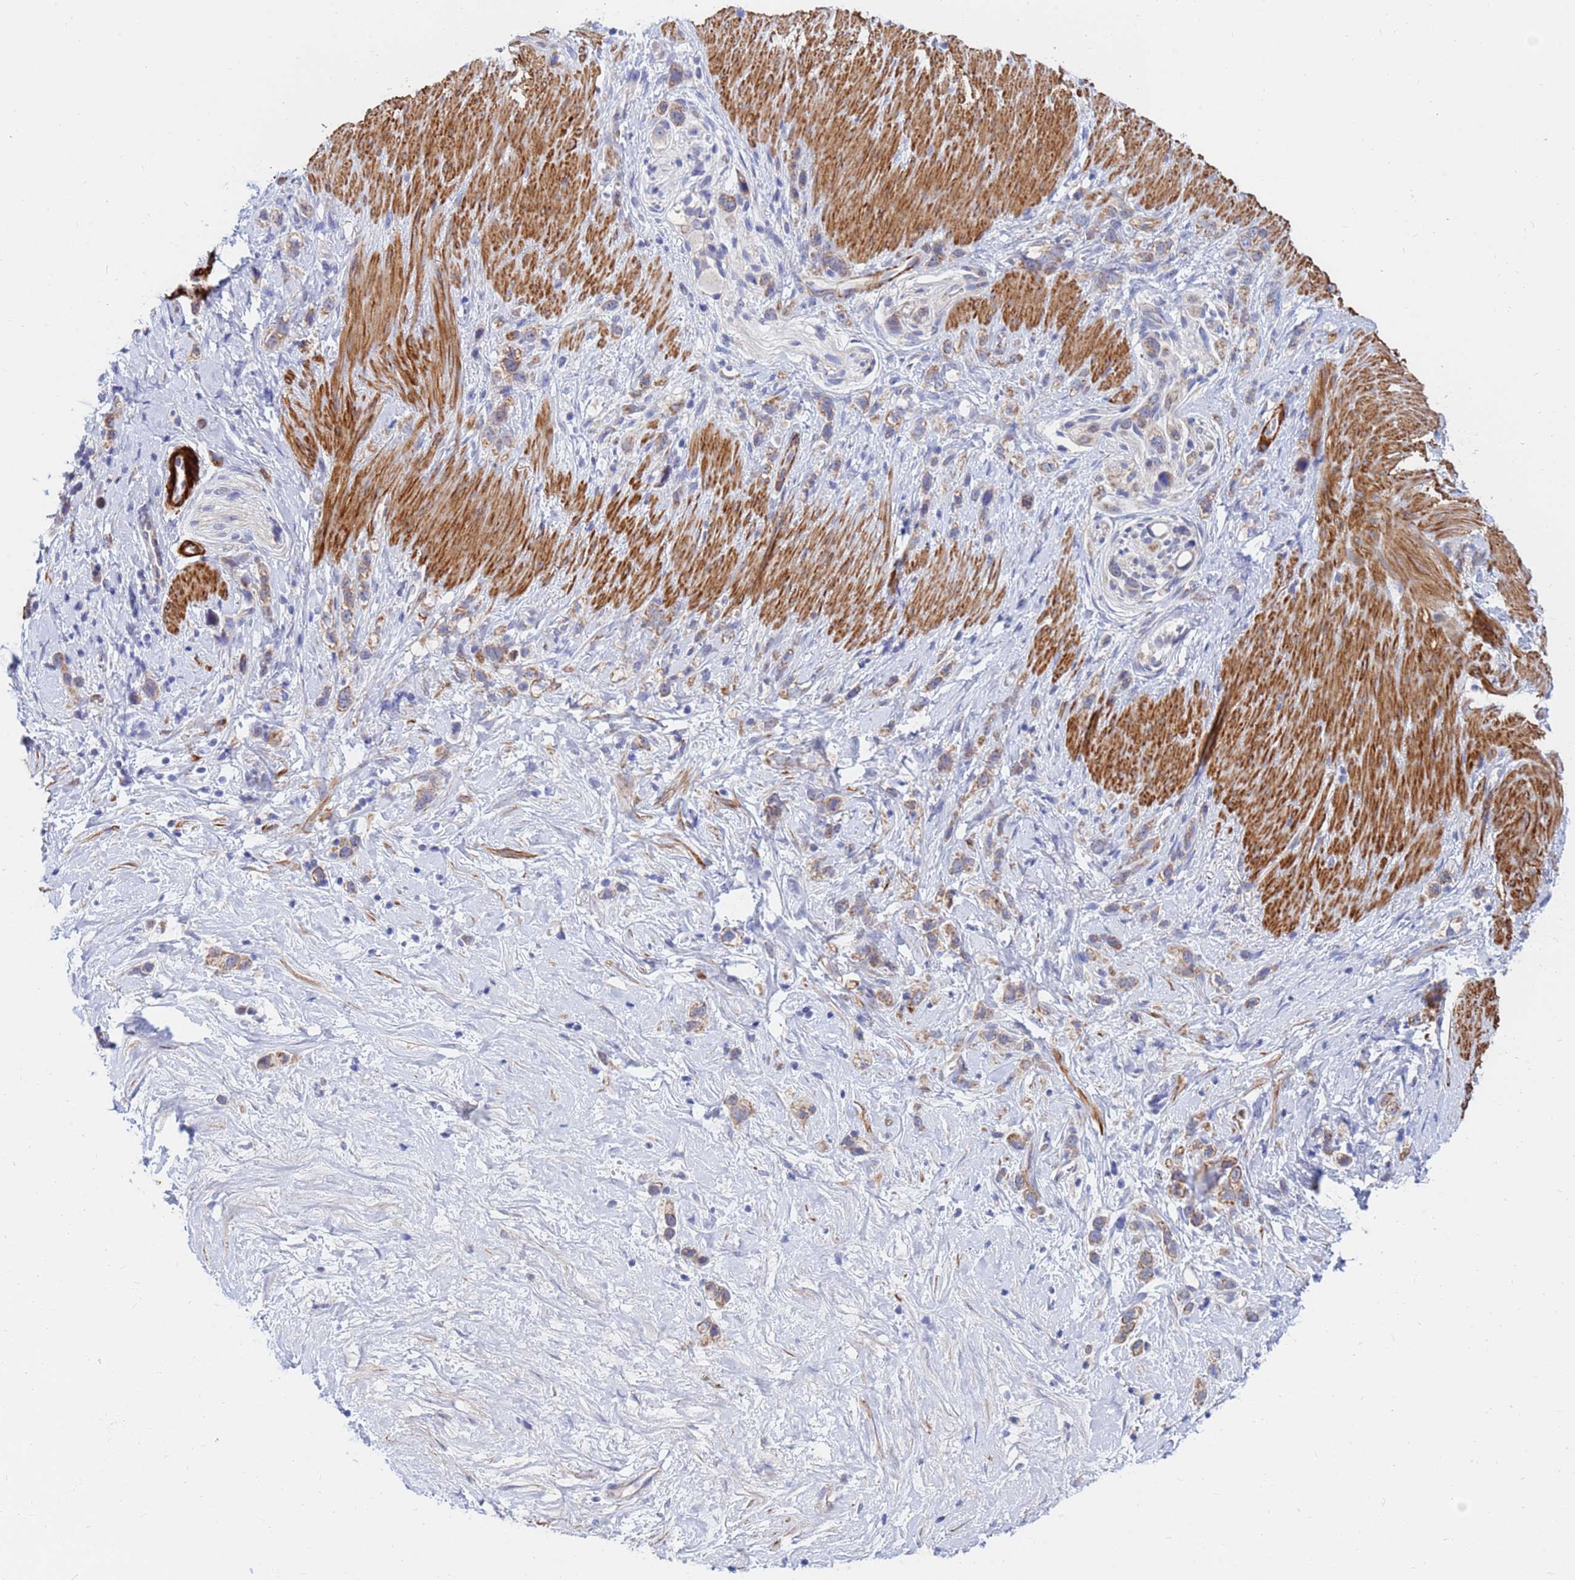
{"staining": {"intensity": "moderate", "quantity": "25%-75%", "location": "cytoplasmic/membranous"}, "tissue": "stomach cancer", "cell_type": "Tumor cells", "image_type": "cancer", "snomed": [{"axis": "morphology", "description": "Adenocarcinoma, NOS"}, {"axis": "topography", "description": "Stomach"}], "caption": "Human stomach adenocarcinoma stained with a brown dye demonstrates moderate cytoplasmic/membranous positive staining in about 25%-75% of tumor cells.", "gene": "SDR39U1", "patient": {"sex": "female", "age": 65}}